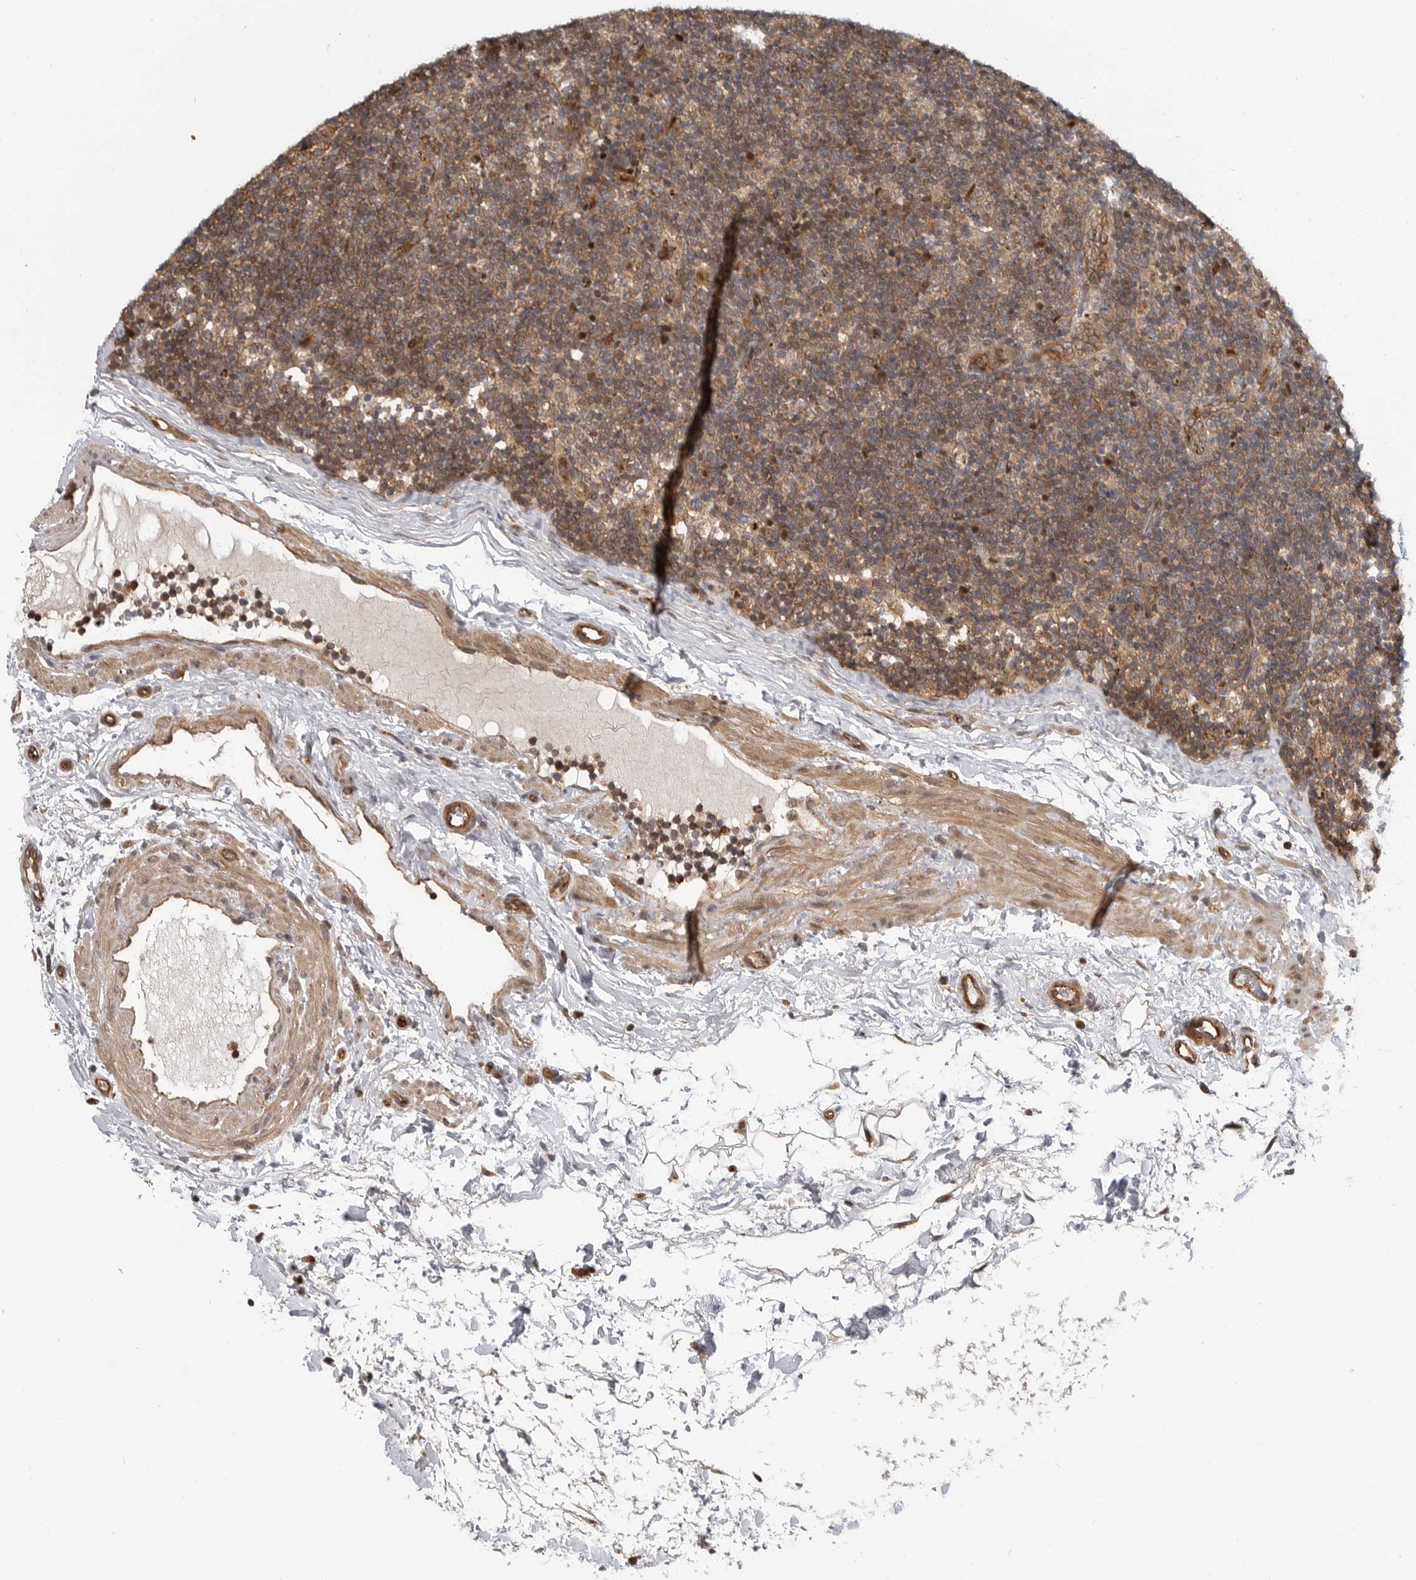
{"staining": {"intensity": "moderate", "quantity": ">75%", "location": "cytoplasmic/membranous,nuclear"}, "tissue": "lymph node", "cell_type": "Germinal center cells", "image_type": "normal", "snomed": [{"axis": "morphology", "description": "Normal tissue, NOS"}, {"axis": "topography", "description": "Lymph node"}], "caption": "The photomicrograph demonstrates a brown stain indicating the presence of a protein in the cytoplasmic/membranous,nuclear of germinal center cells in lymph node. (Stains: DAB in brown, nuclei in blue, Microscopy: brightfield microscopy at high magnification).", "gene": "STRAP", "patient": {"sex": "female", "age": 22}}